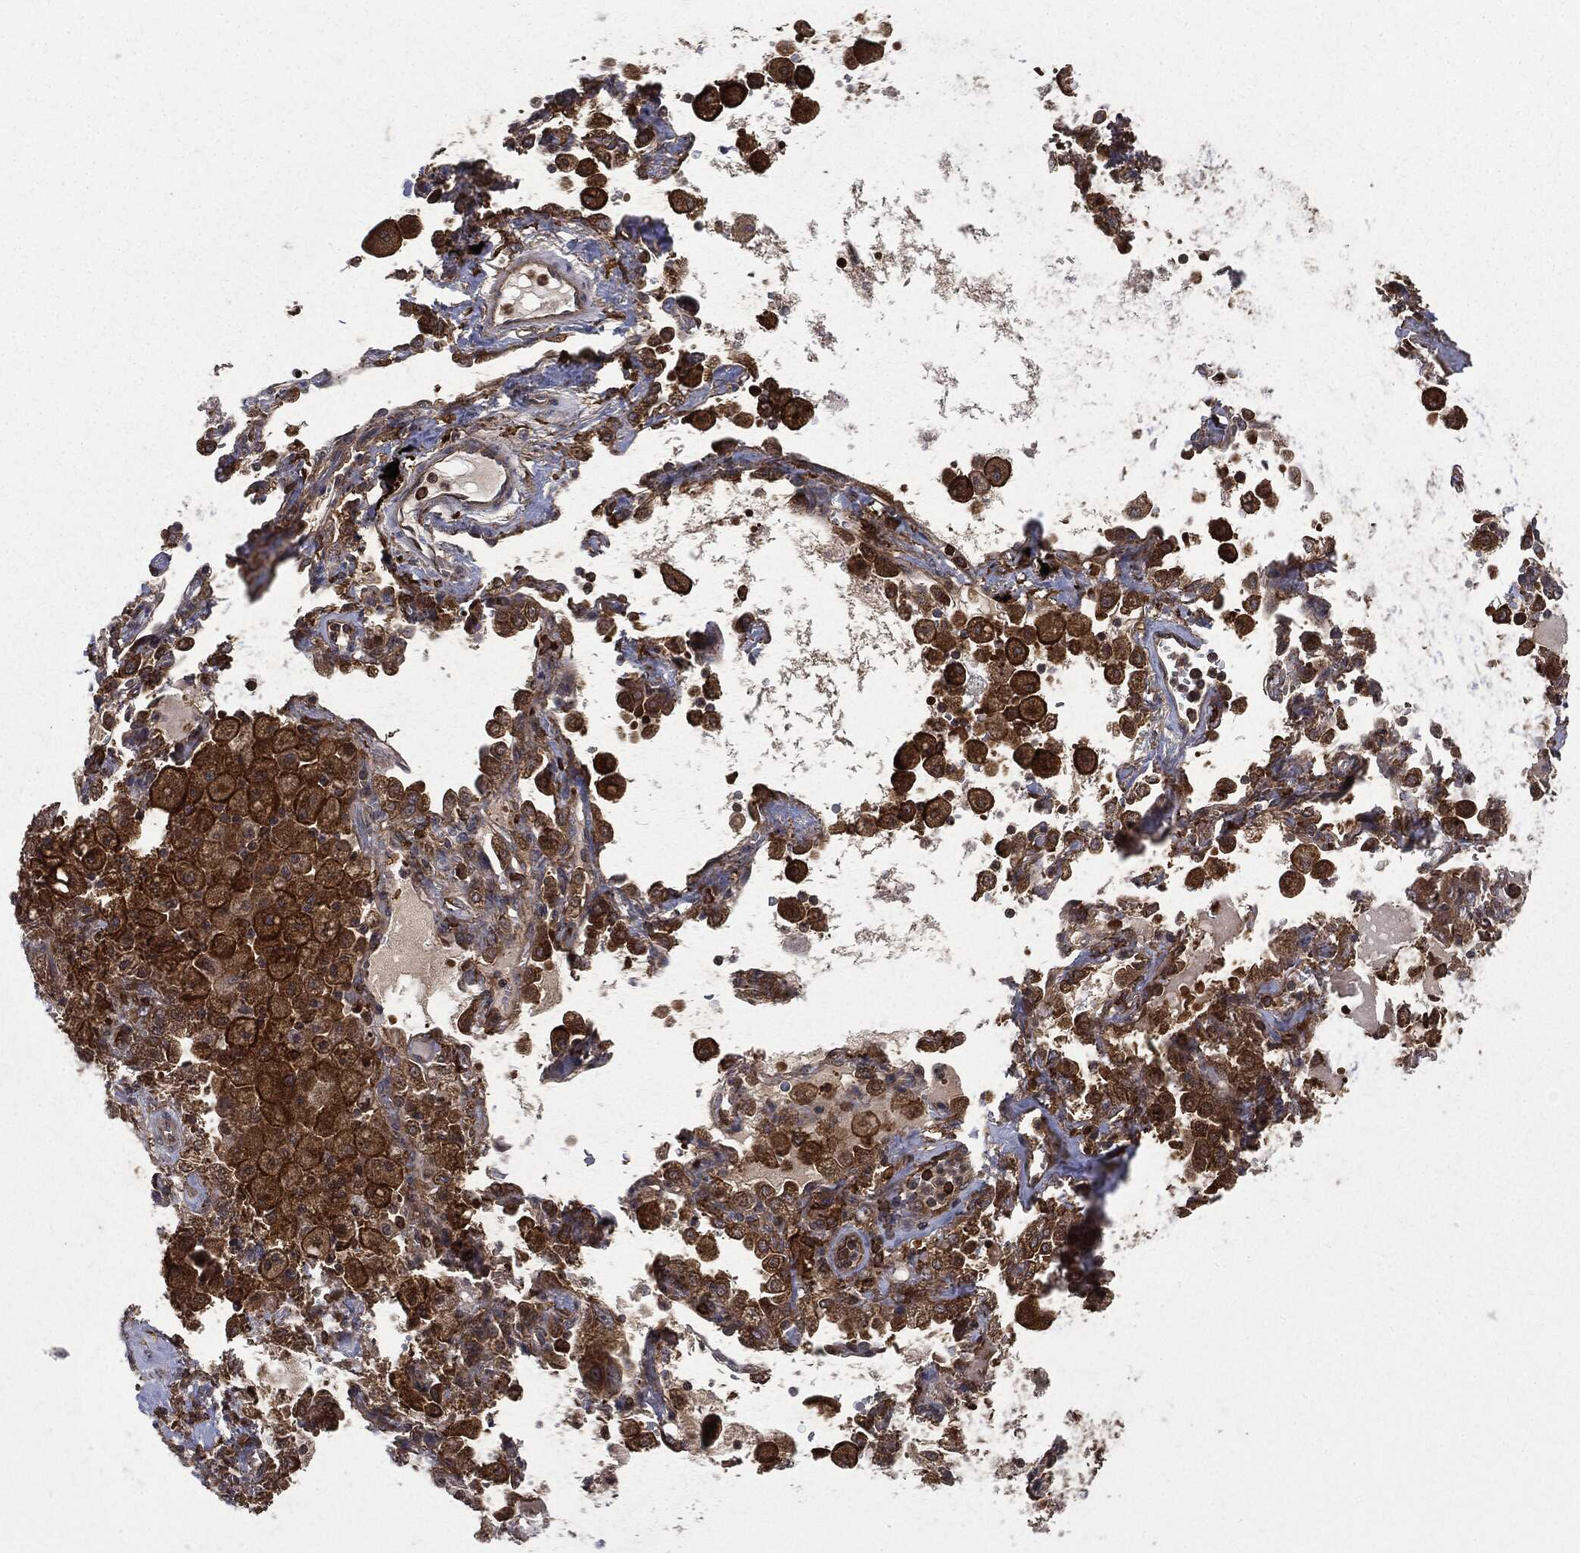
{"staining": {"intensity": "moderate", "quantity": ">75%", "location": "cytoplasmic/membranous"}, "tissue": "lung cancer", "cell_type": "Tumor cells", "image_type": "cancer", "snomed": [{"axis": "morphology", "description": "Adenocarcinoma, NOS"}, {"axis": "topography", "description": "Lung"}], "caption": "Lung cancer (adenocarcinoma) tissue shows moderate cytoplasmic/membranous positivity in about >75% of tumor cells The staining is performed using DAB brown chromogen to label protein expression. The nuclei are counter-stained blue using hematoxylin.", "gene": "SNX5", "patient": {"sex": "female", "age": 61}}